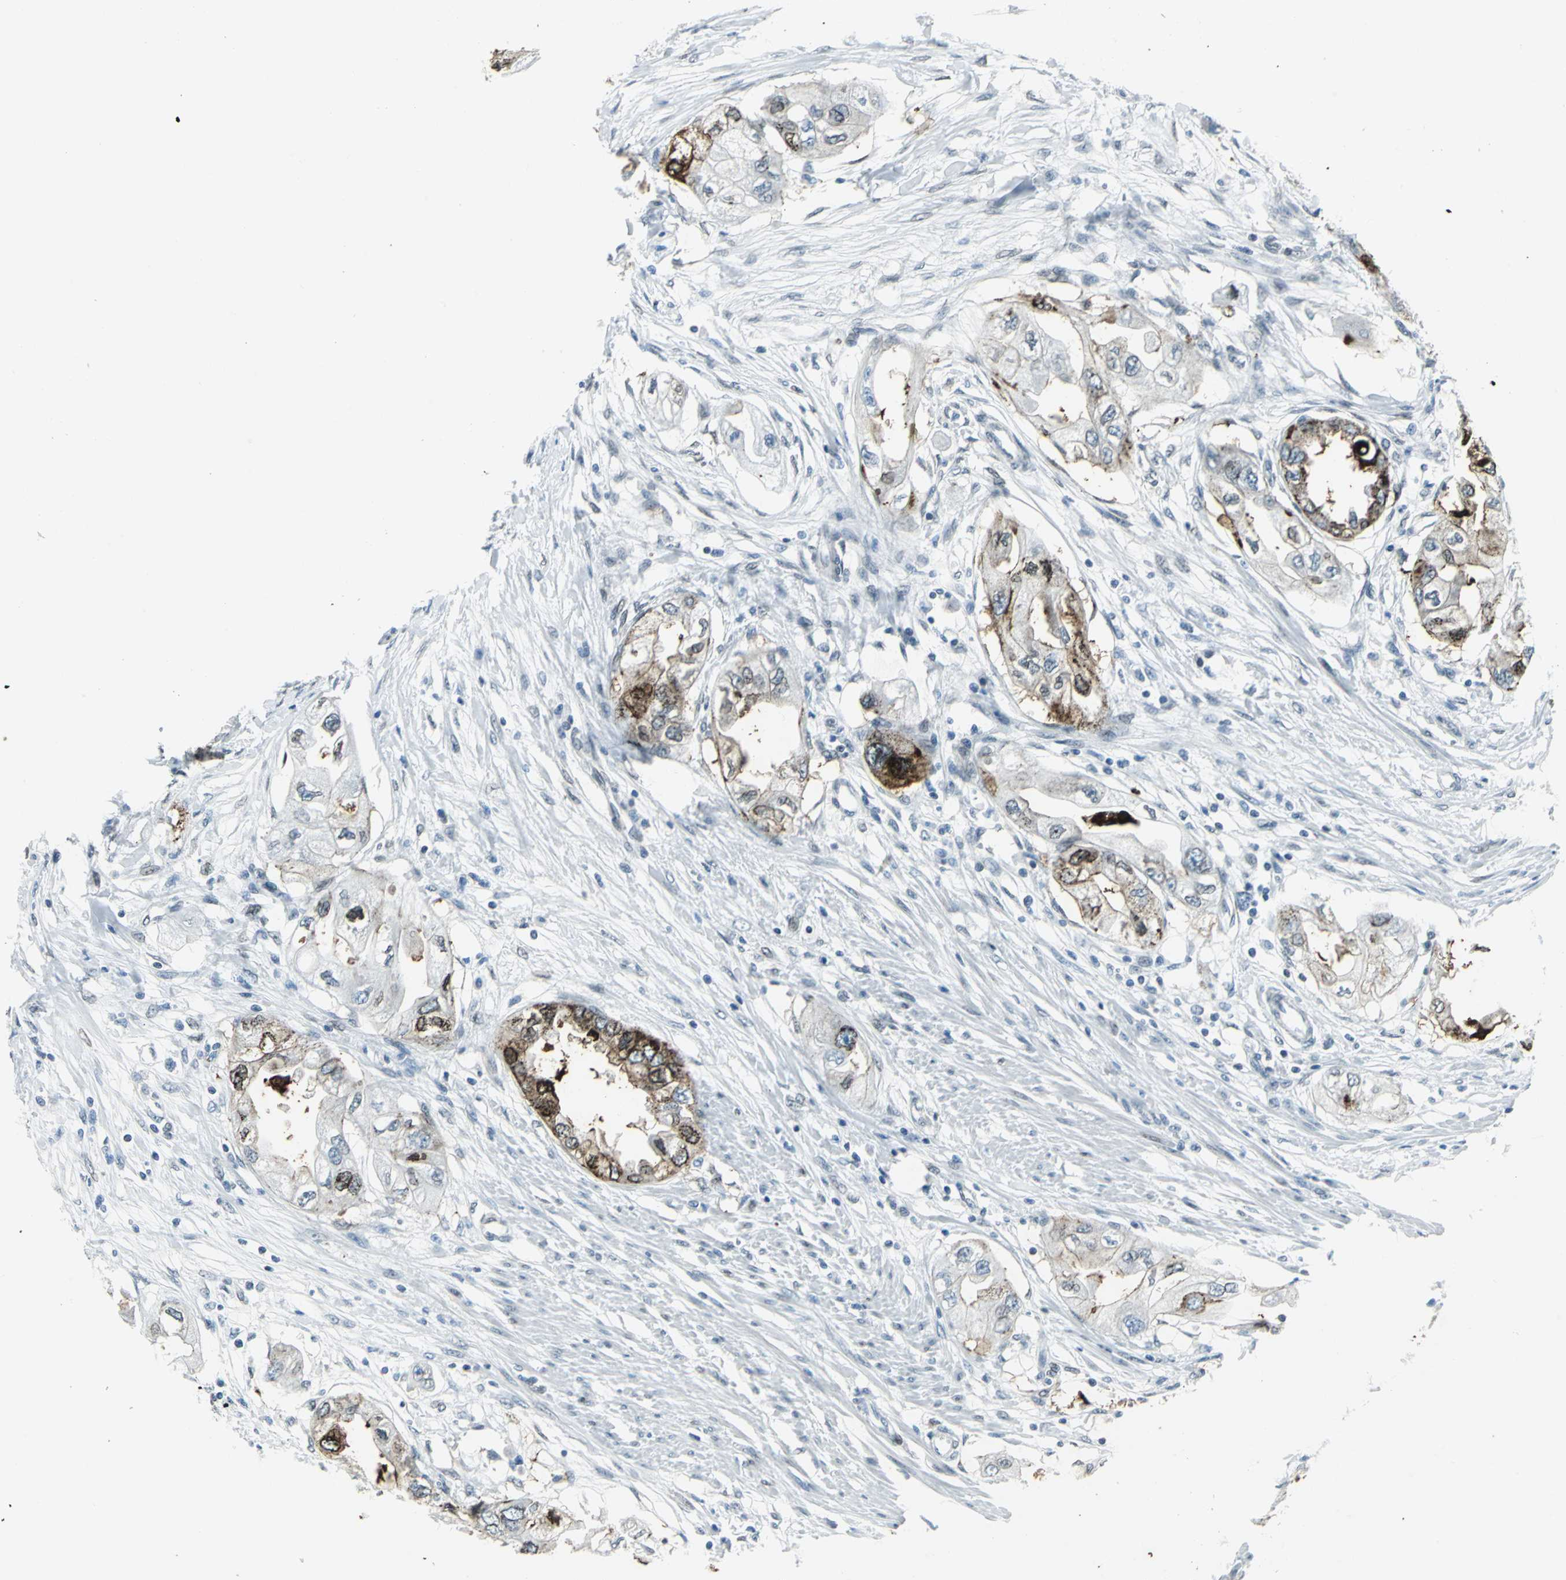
{"staining": {"intensity": "strong", "quantity": ">75%", "location": "cytoplasmic/membranous"}, "tissue": "endometrial cancer", "cell_type": "Tumor cells", "image_type": "cancer", "snomed": [{"axis": "morphology", "description": "Adenocarcinoma, NOS"}, {"axis": "topography", "description": "Endometrium"}], "caption": "A histopathology image showing strong cytoplasmic/membranous staining in approximately >75% of tumor cells in endometrial cancer (adenocarcinoma), as visualized by brown immunohistochemical staining.", "gene": "SNUPN", "patient": {"sex": "female", "age": 67}}